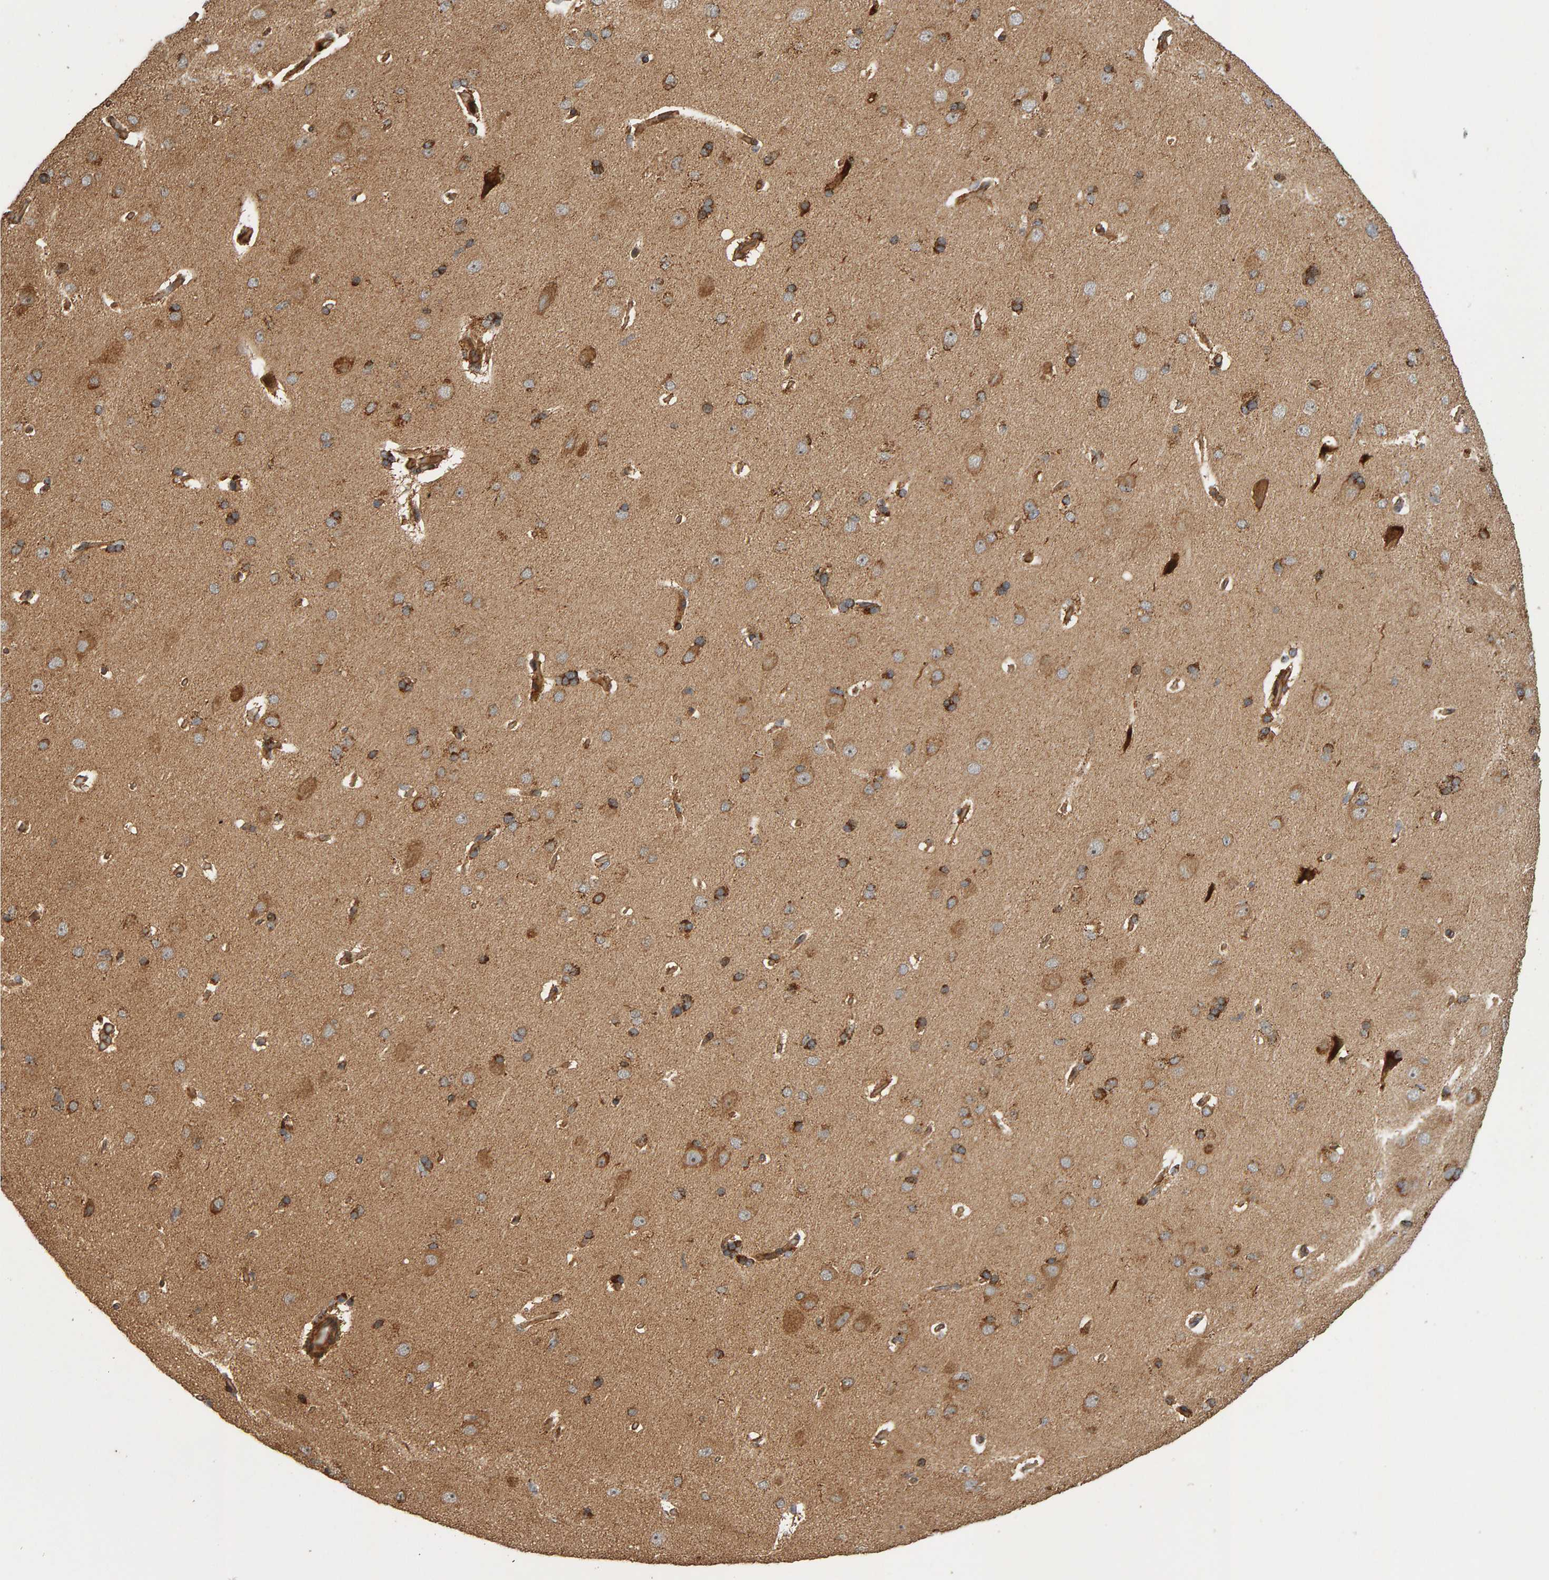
{"staining": {"intensity": "moderate", "quantity": ">75%", "location": "cytoplasmic/membranous"}, "tissue": "cerebral cortex", "cell_type": "Endothelial cells", "image_type": "normal", "snomed": [{"axis": "morphology", "description": "Normal tissue, NOS"}, {"axis": "topography", "description": "Cerebral cortex"}], "caption": "IHC image of benign cerebral cortex: human cerebral cortex stained using immunohistochemistry (IHC) demonstrates medium levels of moderate protein expression localized specifically in the cytoplasmic/membranous of endothelial cells, appearing as a cytoplasmic/membranous brown color.", "gene": "ZFAND1", "patient": {"sex": "male", "age": 62}}